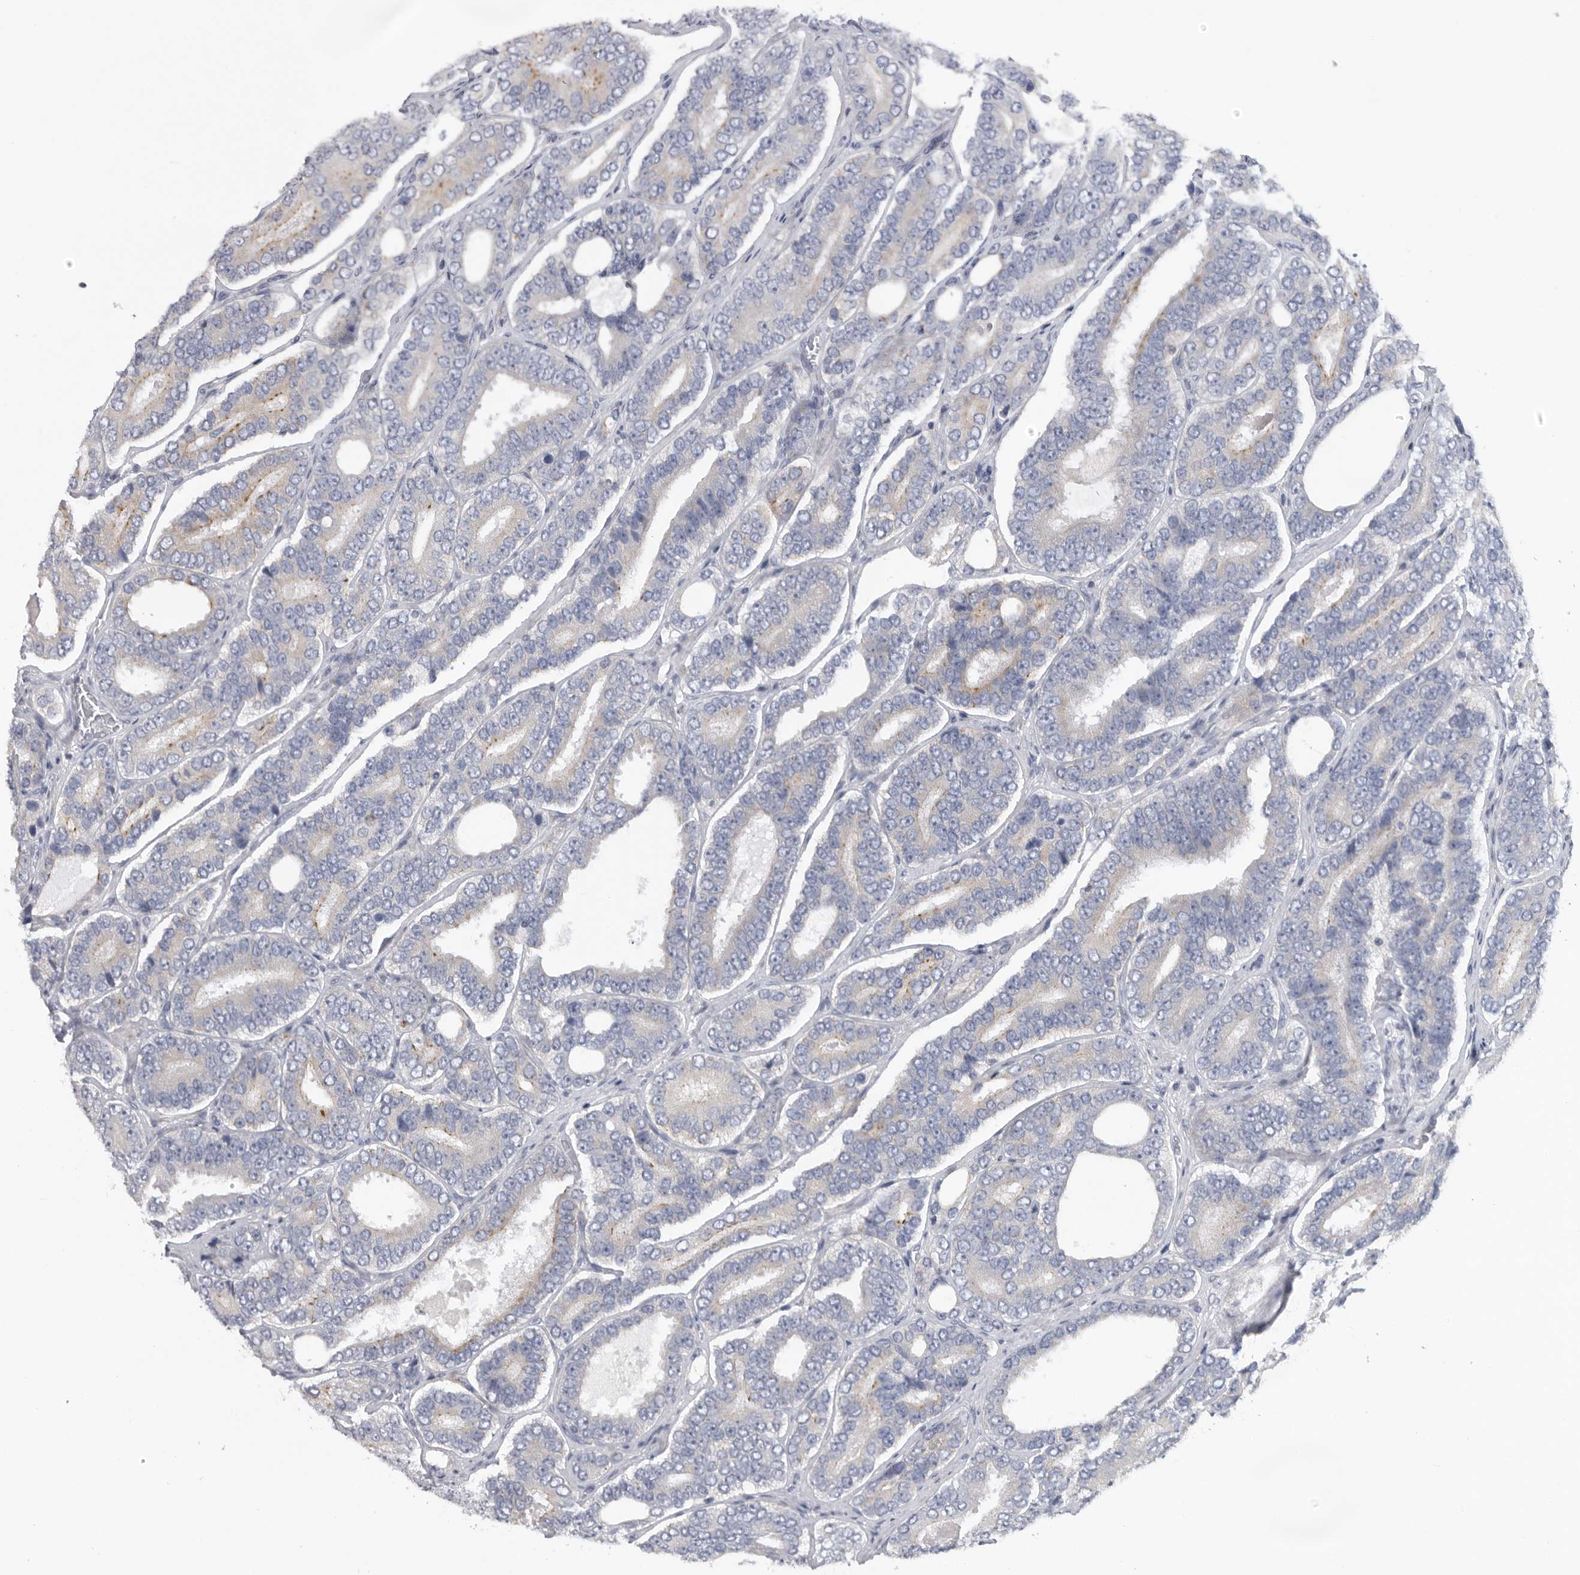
{"staining": {"intensity": "moderate", "quantity": "<25%", "location": "cytoplasmic/membranous"}, "tissue": "prostate cancer", "cell_type": "Tumor cells", "image_type": "cancer", "snomed": [{"axis": "morphology", "description": "Adenocarcinoma, High grade"}, {"axis": "topography", "description": "Prostate"}], "caption": "IHC of human prostate cancer exhibits low levels of moderate cytoplasmic/membranous positivity in about <25% of tumor cells.", "gene": "USP24", "patient": {"sex": "male", "age": 56}}